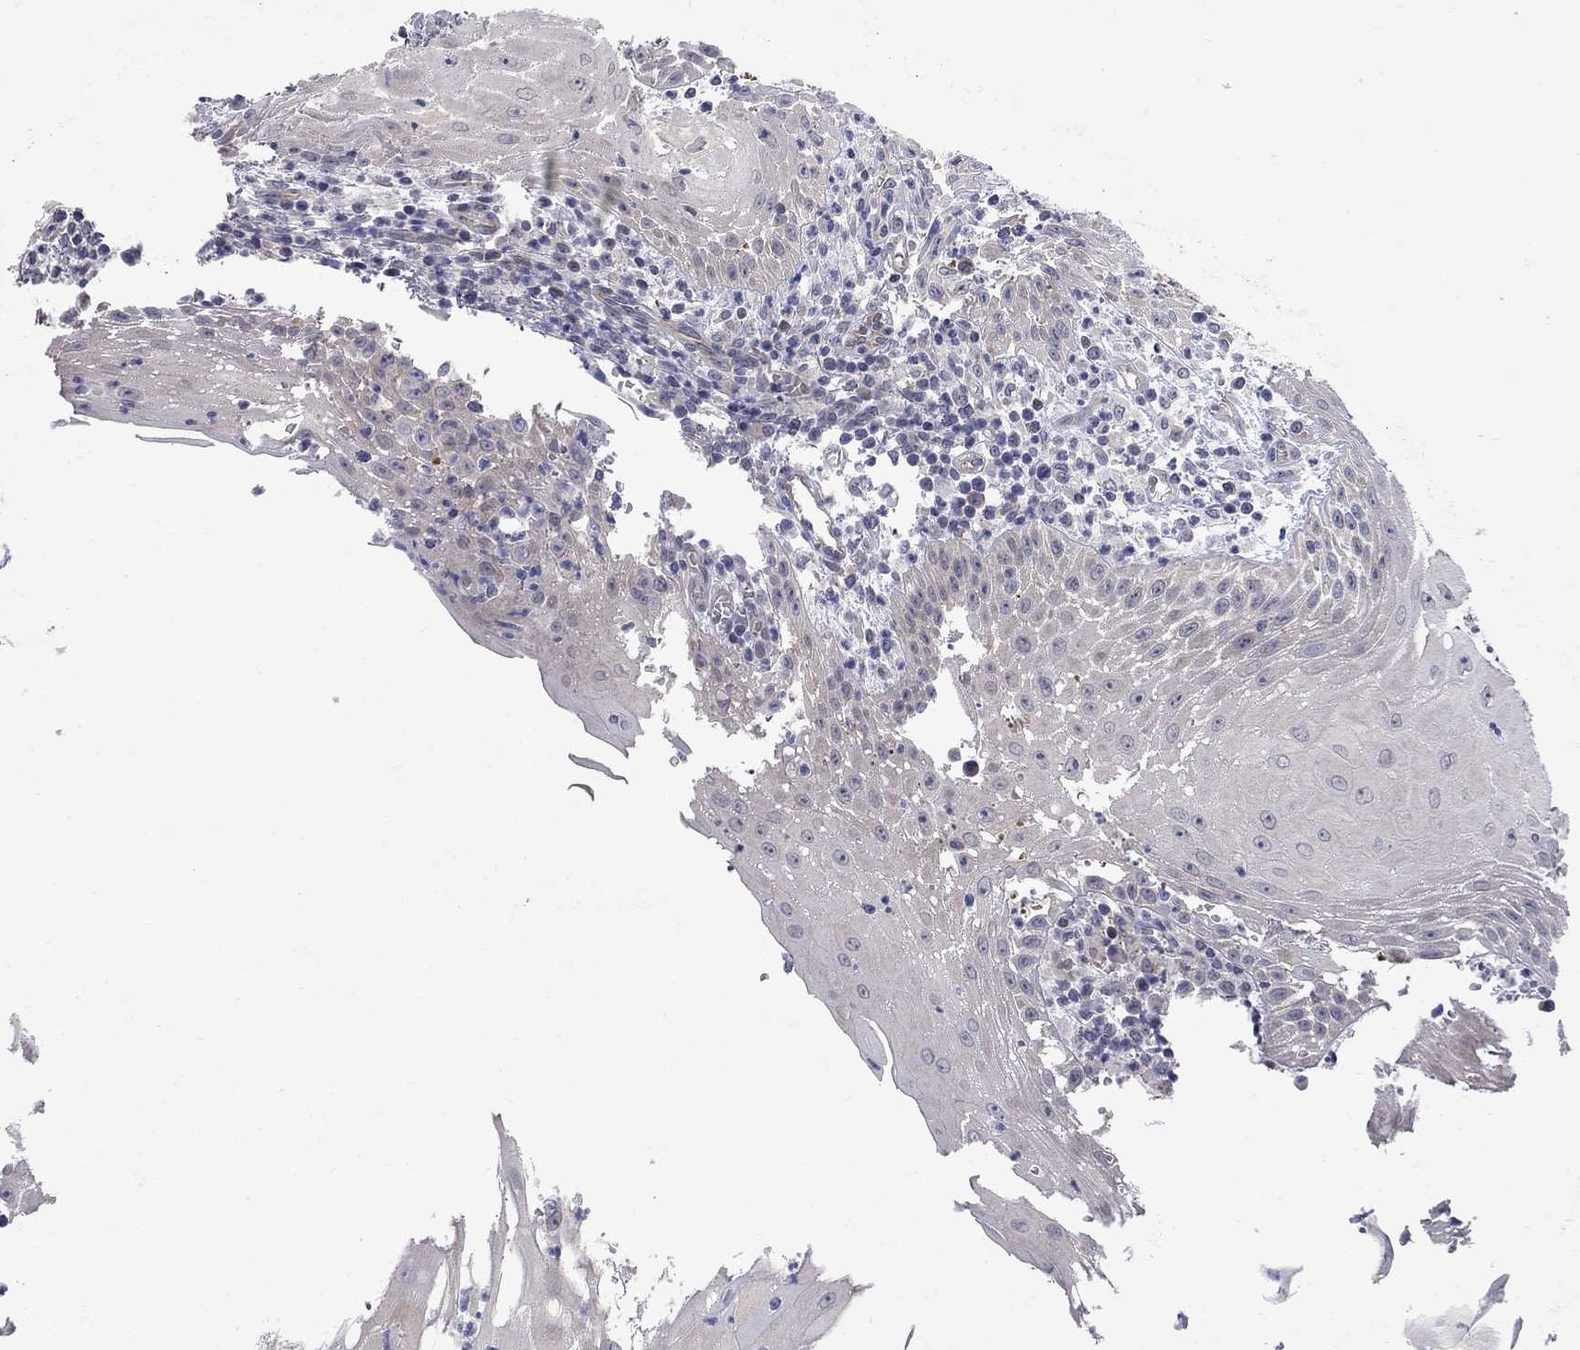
{"staining": {"intensity": "negative", "quantity": "none", "location": "none"}, "tissue": "head and neck cancer", "cell_type": "Tumor cells", "image_type": "cancer", "snomed": [{"axis": "morphology", "description": "Squamous cell carcinoma, NOS"}, {"axis": "topography", "description": "Oral tissue"}, {"axis": "topography", "description": "Head-Neck"}], "caption": "Protein analysis of squamous cell carcinoma (head and neck) reveals no significant staining in tumor cells.", "gene": "GALNT8", "patient": {"sex": "male", "age": 58}}